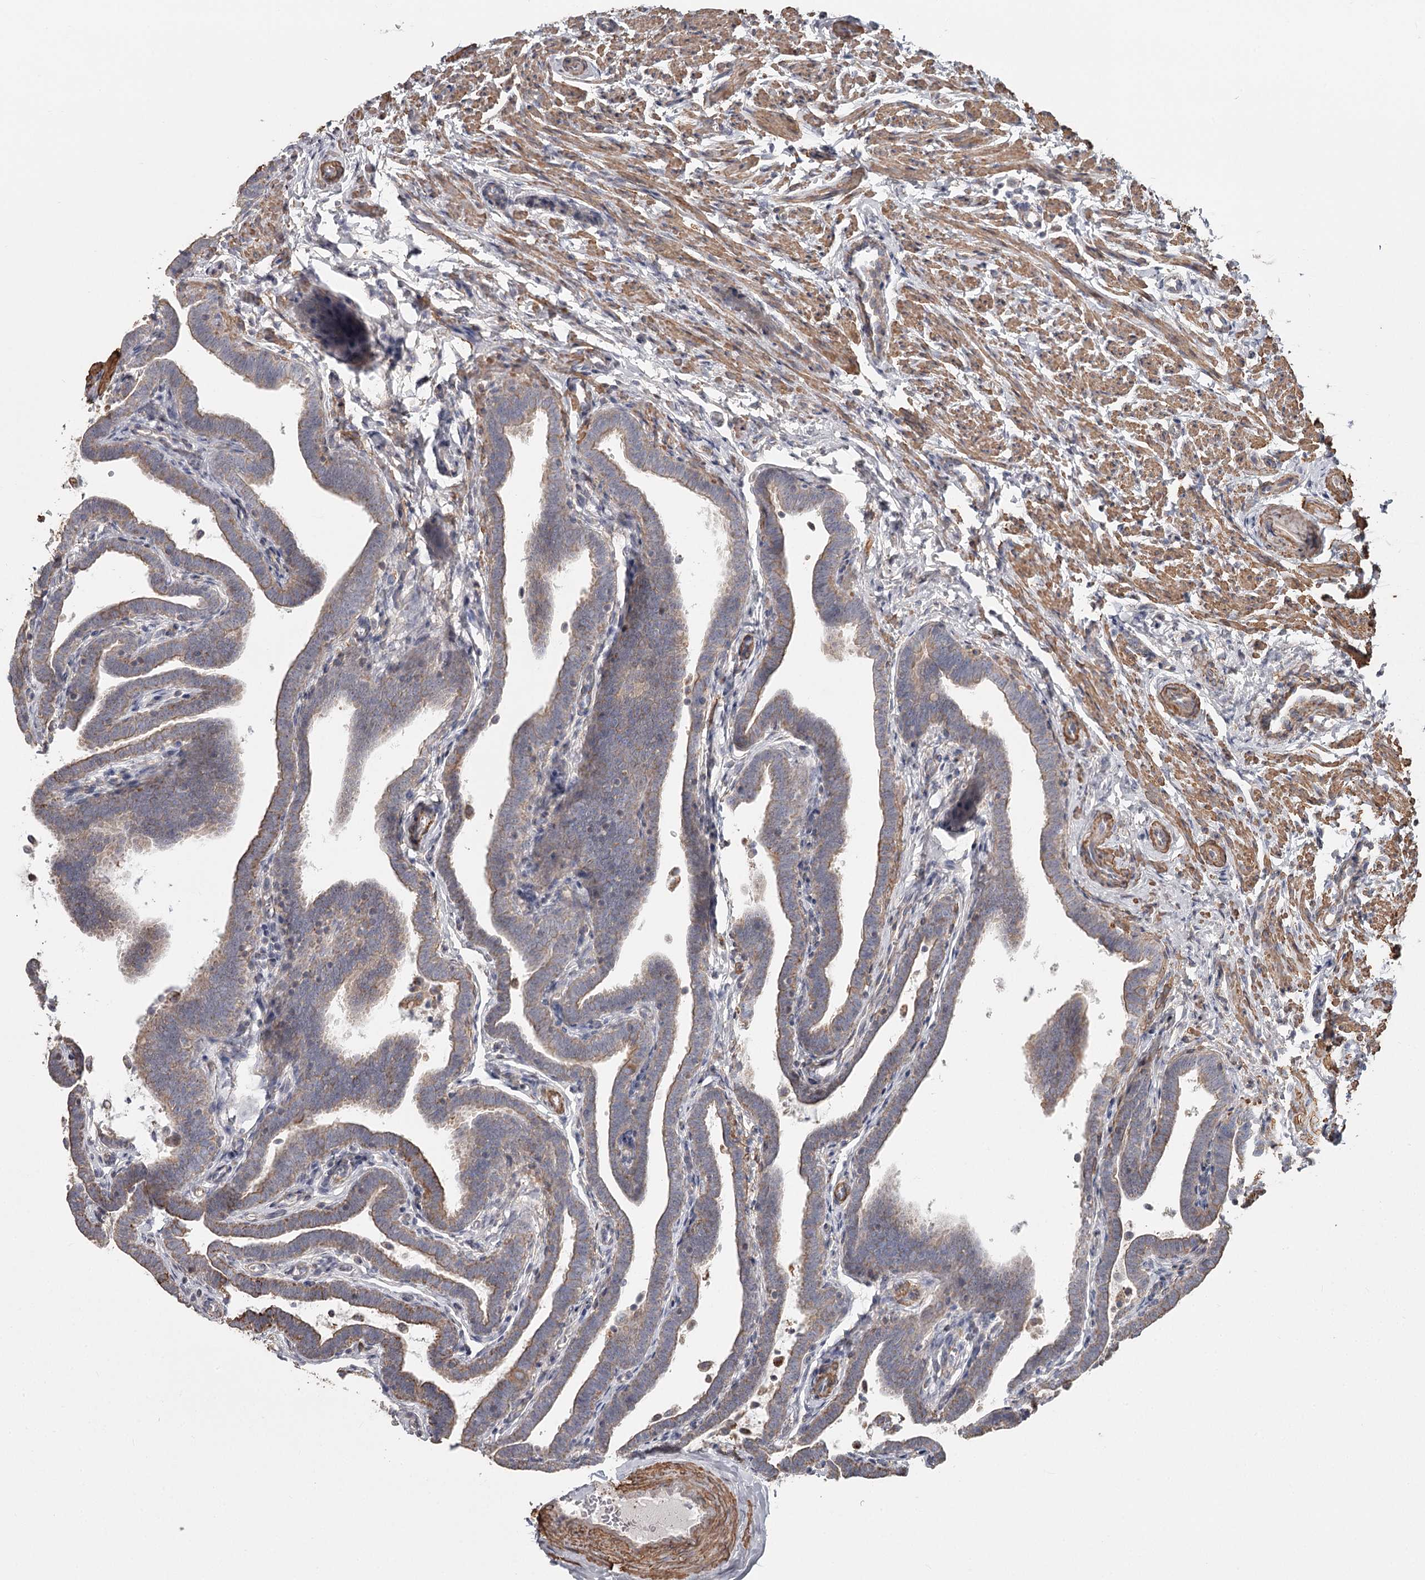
{"staining": {"intensity": "moderate", "quantity": ">75%", "location": "cytoplasmic/membranous"}, "tissue": "fallopian tube", "cell_type": "Glandular cells", "image_type": "normal", "snomed": [{"axis": "morphology", "description": "Normal tissue, NOS"}, {"axis": "topography", "description": "Fallopian tube"}], "caption": "Fallopian tube stained for a protein shows moderate cytoplasmic/membranous positivity in glandular cells. (brown staining indicates protein expression, while blue staining denotes nuclei).", "gene": "DHRS9", "patient": {"sex": "female", "age": 36}}